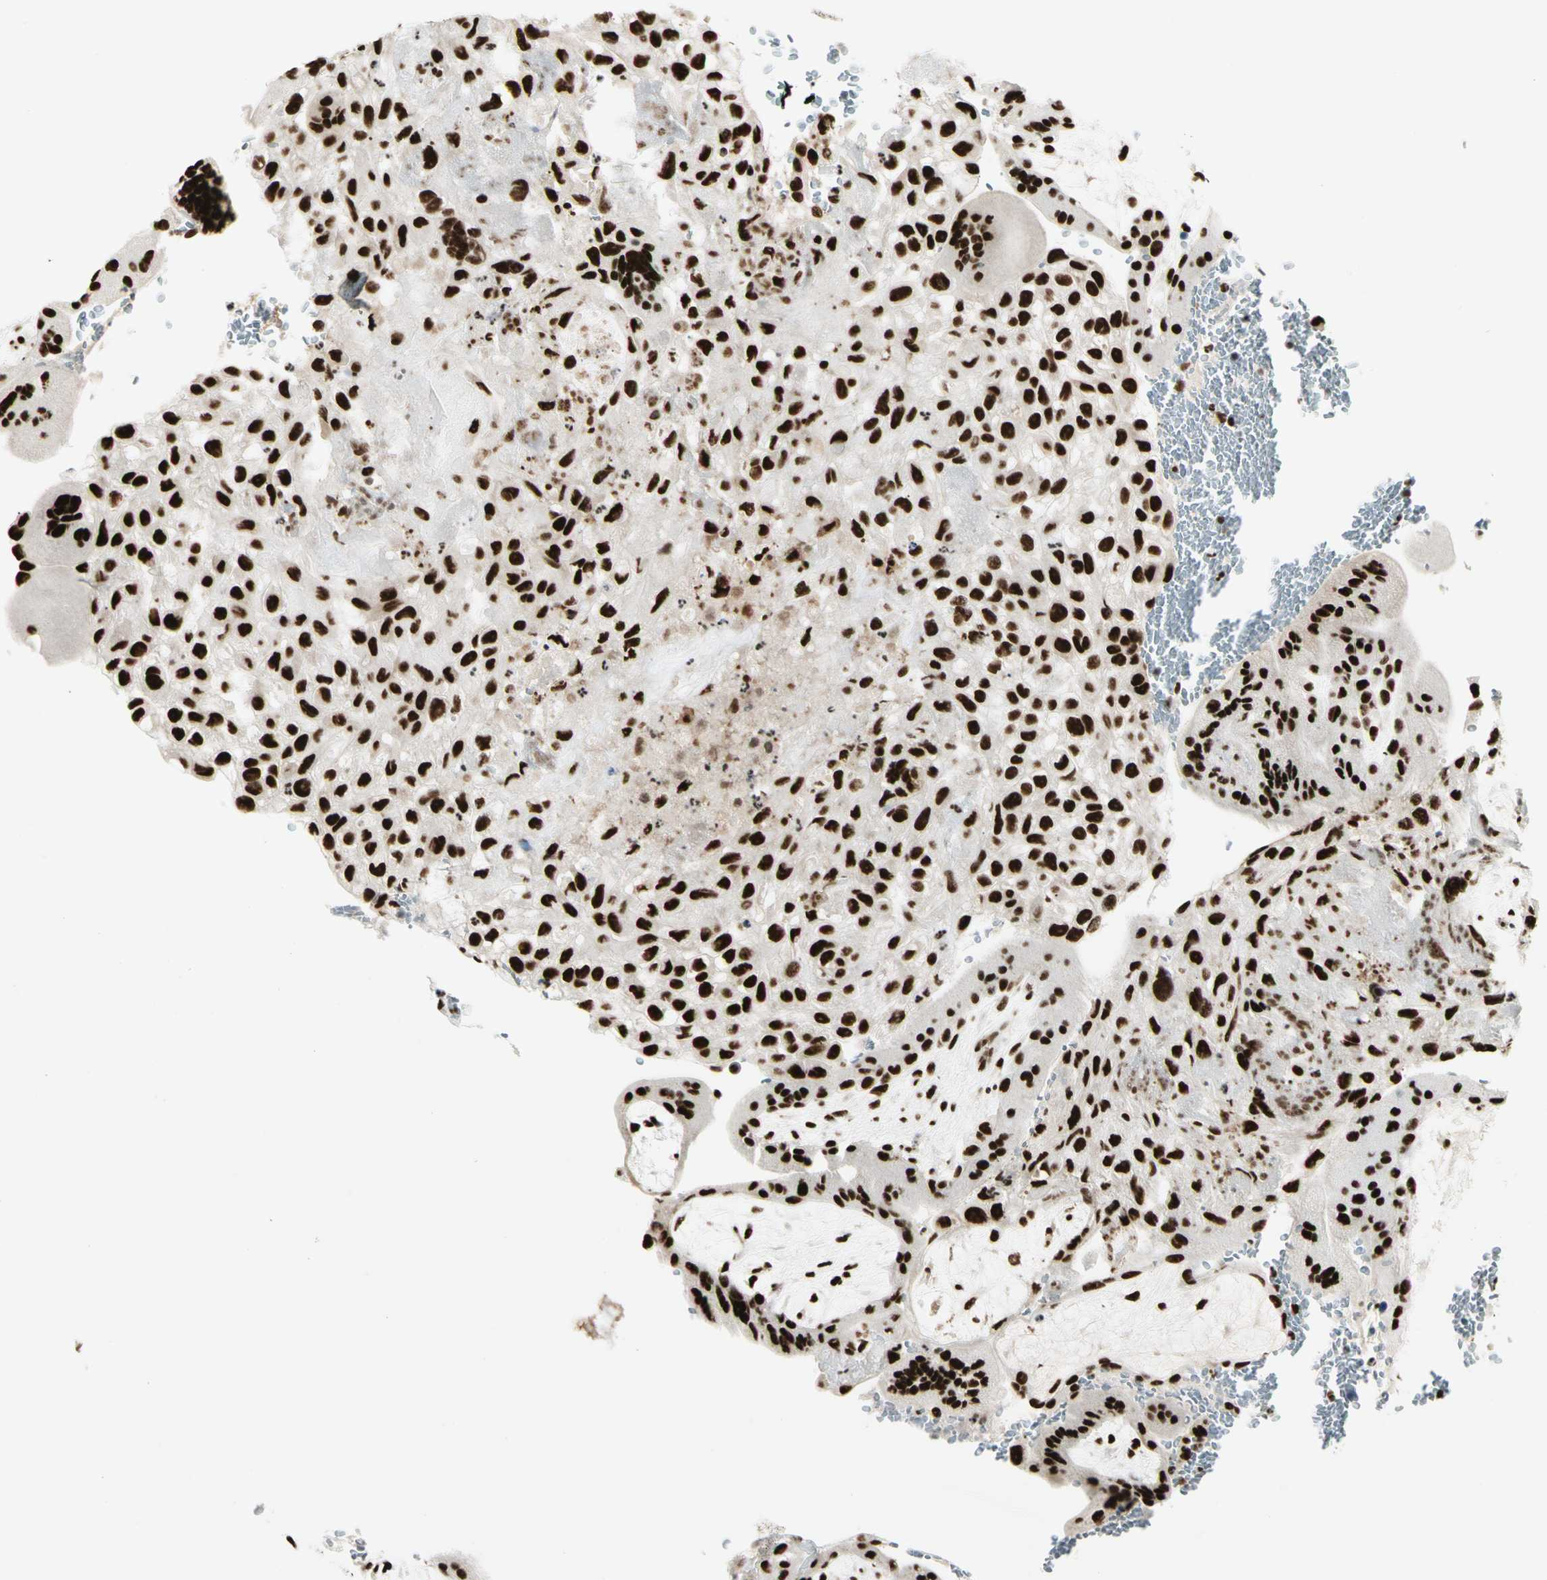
{"staining": {"intensity": "strong", "quantity": ">75%", "location": "nuclear"}, "tissue": "placenta", "cell_type": "Decidual cells", "image_type": "normal", "snomed": [{"axis": "morphology", "description": "Normal tissue, NOS"}, {"axis": "topography", "description": "Placenta"}], "caption": "IHC histopathology image of unremarkable placenta: placenta stained using immunohistochemistry exhibits high levels of strong protein expression localized specifically in the nuclear of decidual cells, appearing as a nuclear brown color.", "gene": "CCAR1", "patient": {"sex": "female", "age": 35}}